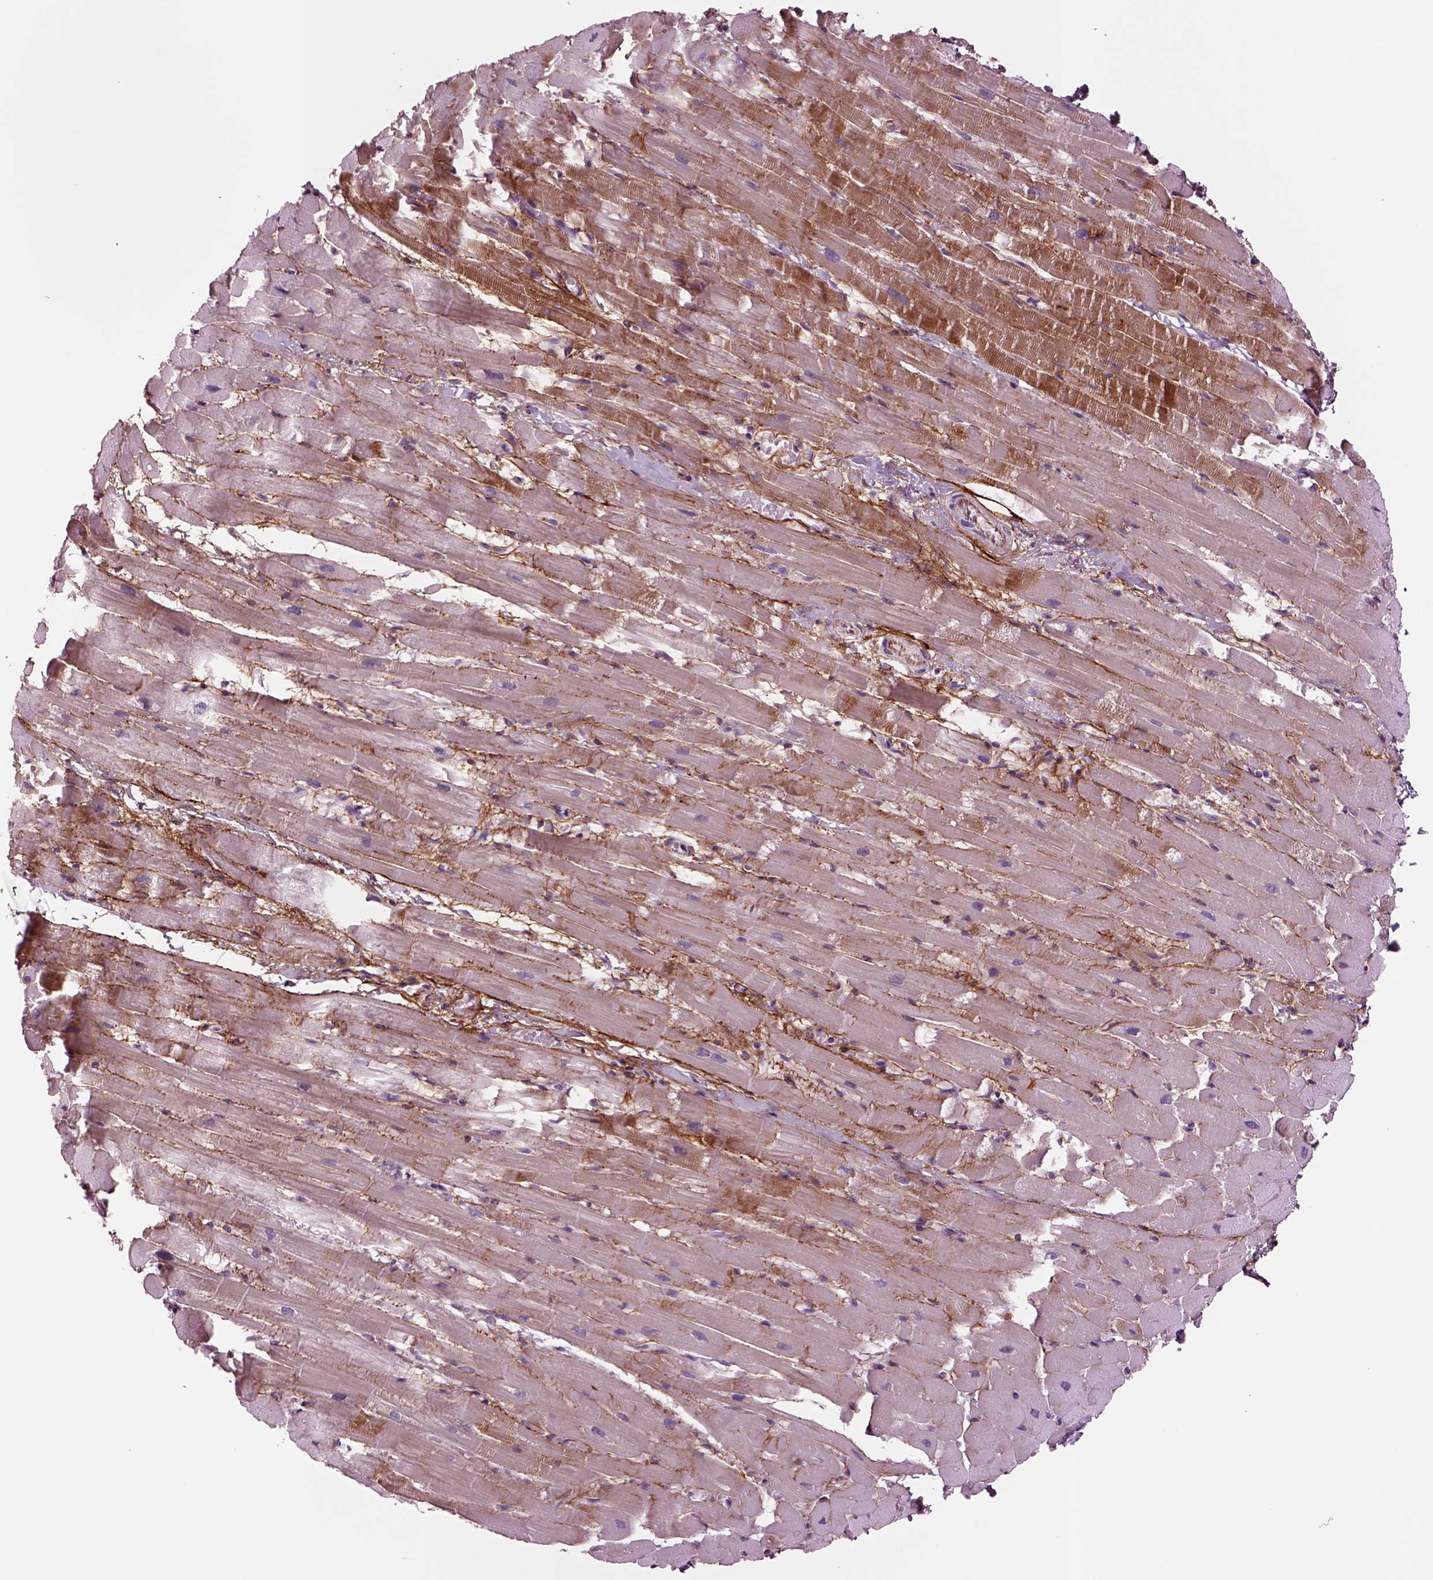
{"staining": {"intensity": "moderate", "quantity": "<25%", "location": "cytoplasmic/membranous"}, "tissue": "heart muscle", "cell_type": "Cardiomyocytes", "image_type": "normal", "snomed": [{"axis": "morphology", "description": "Normal tissue, NOS"}, {"axis": "topography", "description": "Heart"}], "caption": "A brown stain labels moderate cytoplasmic/membranous staining of a protein in cardiomyocytes of benign human heart muscle. (DAB (3,3'-diaminobenzidine) IHC, brown staining for protein, blue staining for nuclei).", "gene": "SEC23A", "patient": {"sex": "male", "age": 37}}